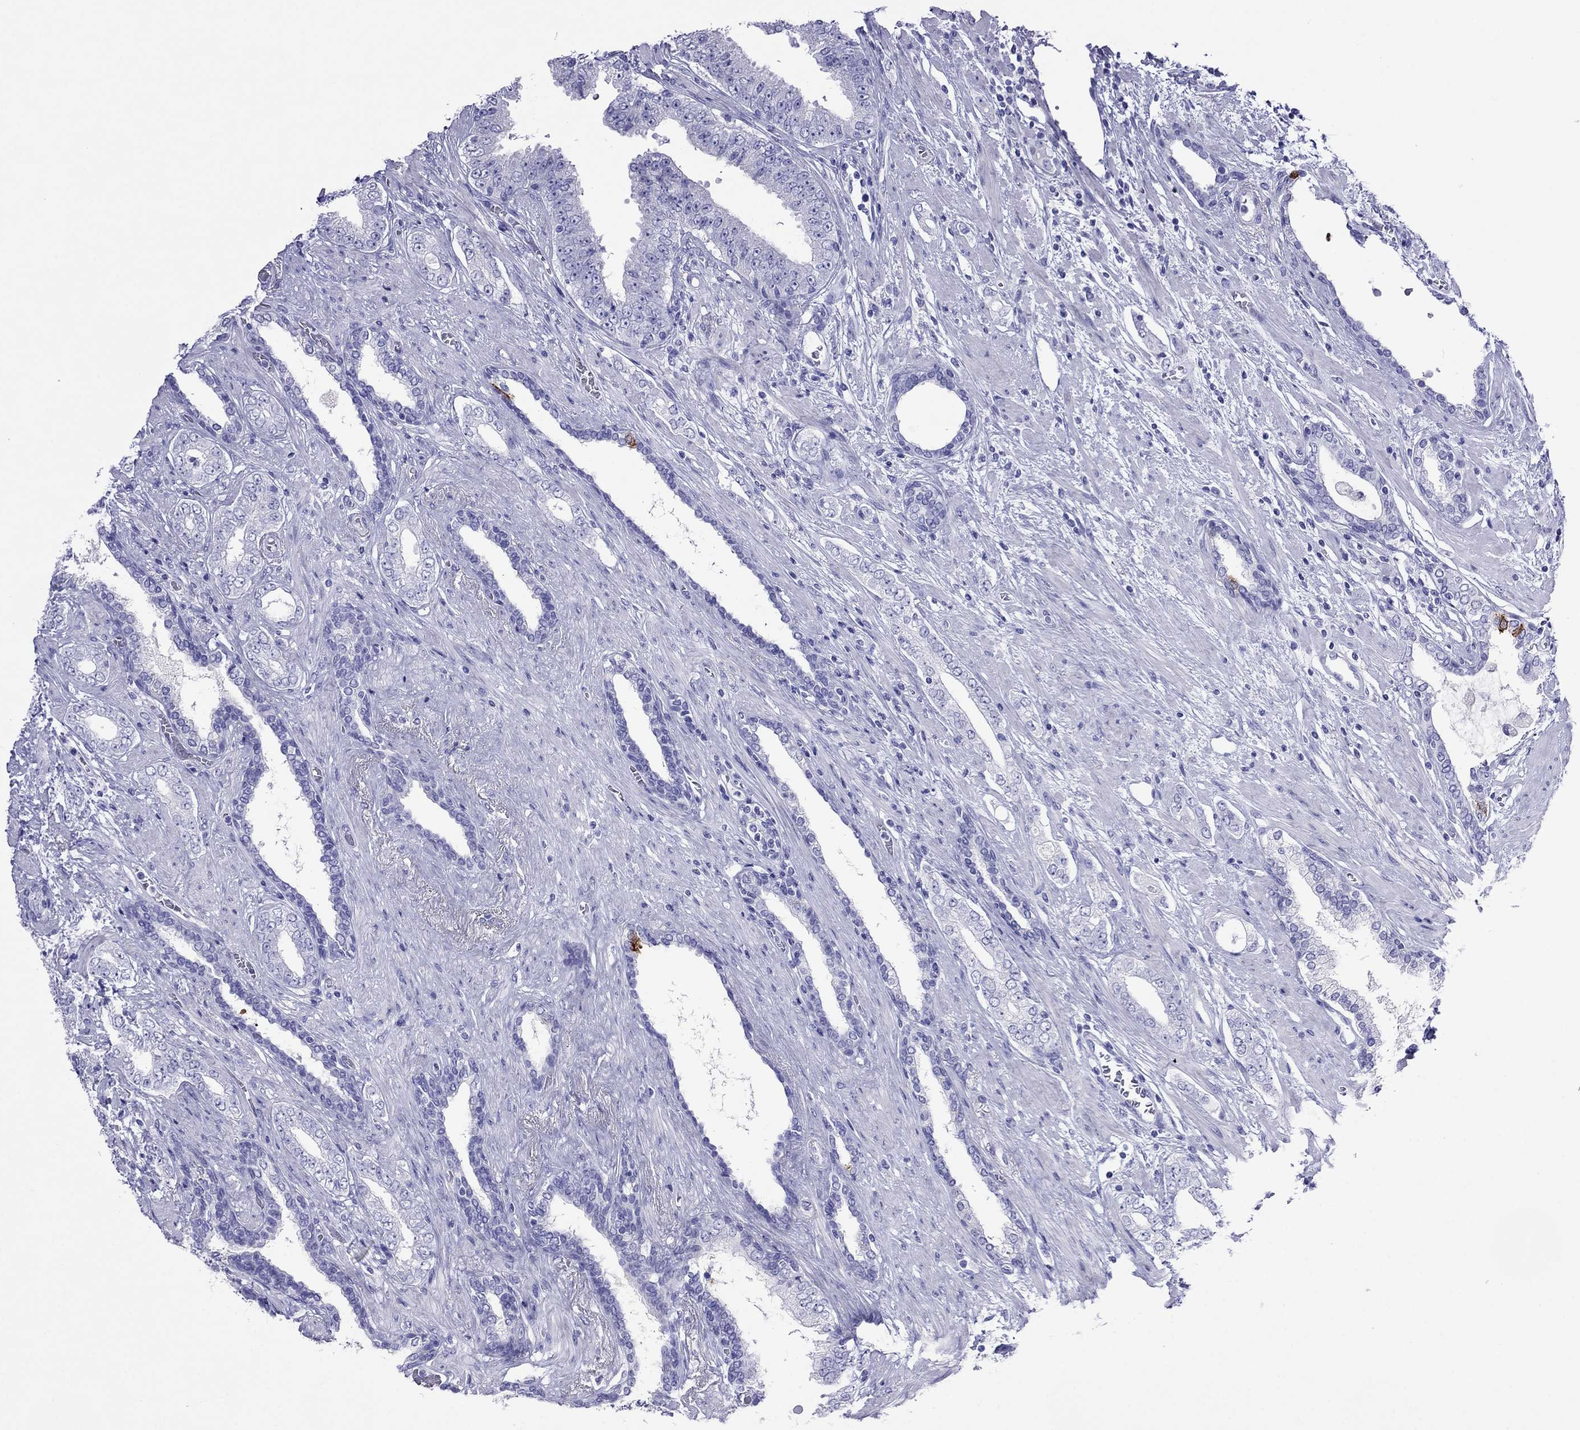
{"staining": {"intensity": "negative", "quantity": "none", "location": "none"}, "tissue": "prostate cancer", "cell_type": "Tumor cells", "image_type": "cancer", "snomed": [{"axis": "morphology", "description": "Adenocarcinoma, Low grade"}, {"axis": "topography", "description": "Prostate and seminal vesicle, NOS"}], "caption": "A histopathology image of prostate adenocarcinoma (low-grade) stained for a protein shows no brown staining in tumor cells. (IHC, brightfield microscopy, high magnification).", "gene": "PCDHA6", "patient": {"sex": "male", "age": 61}}